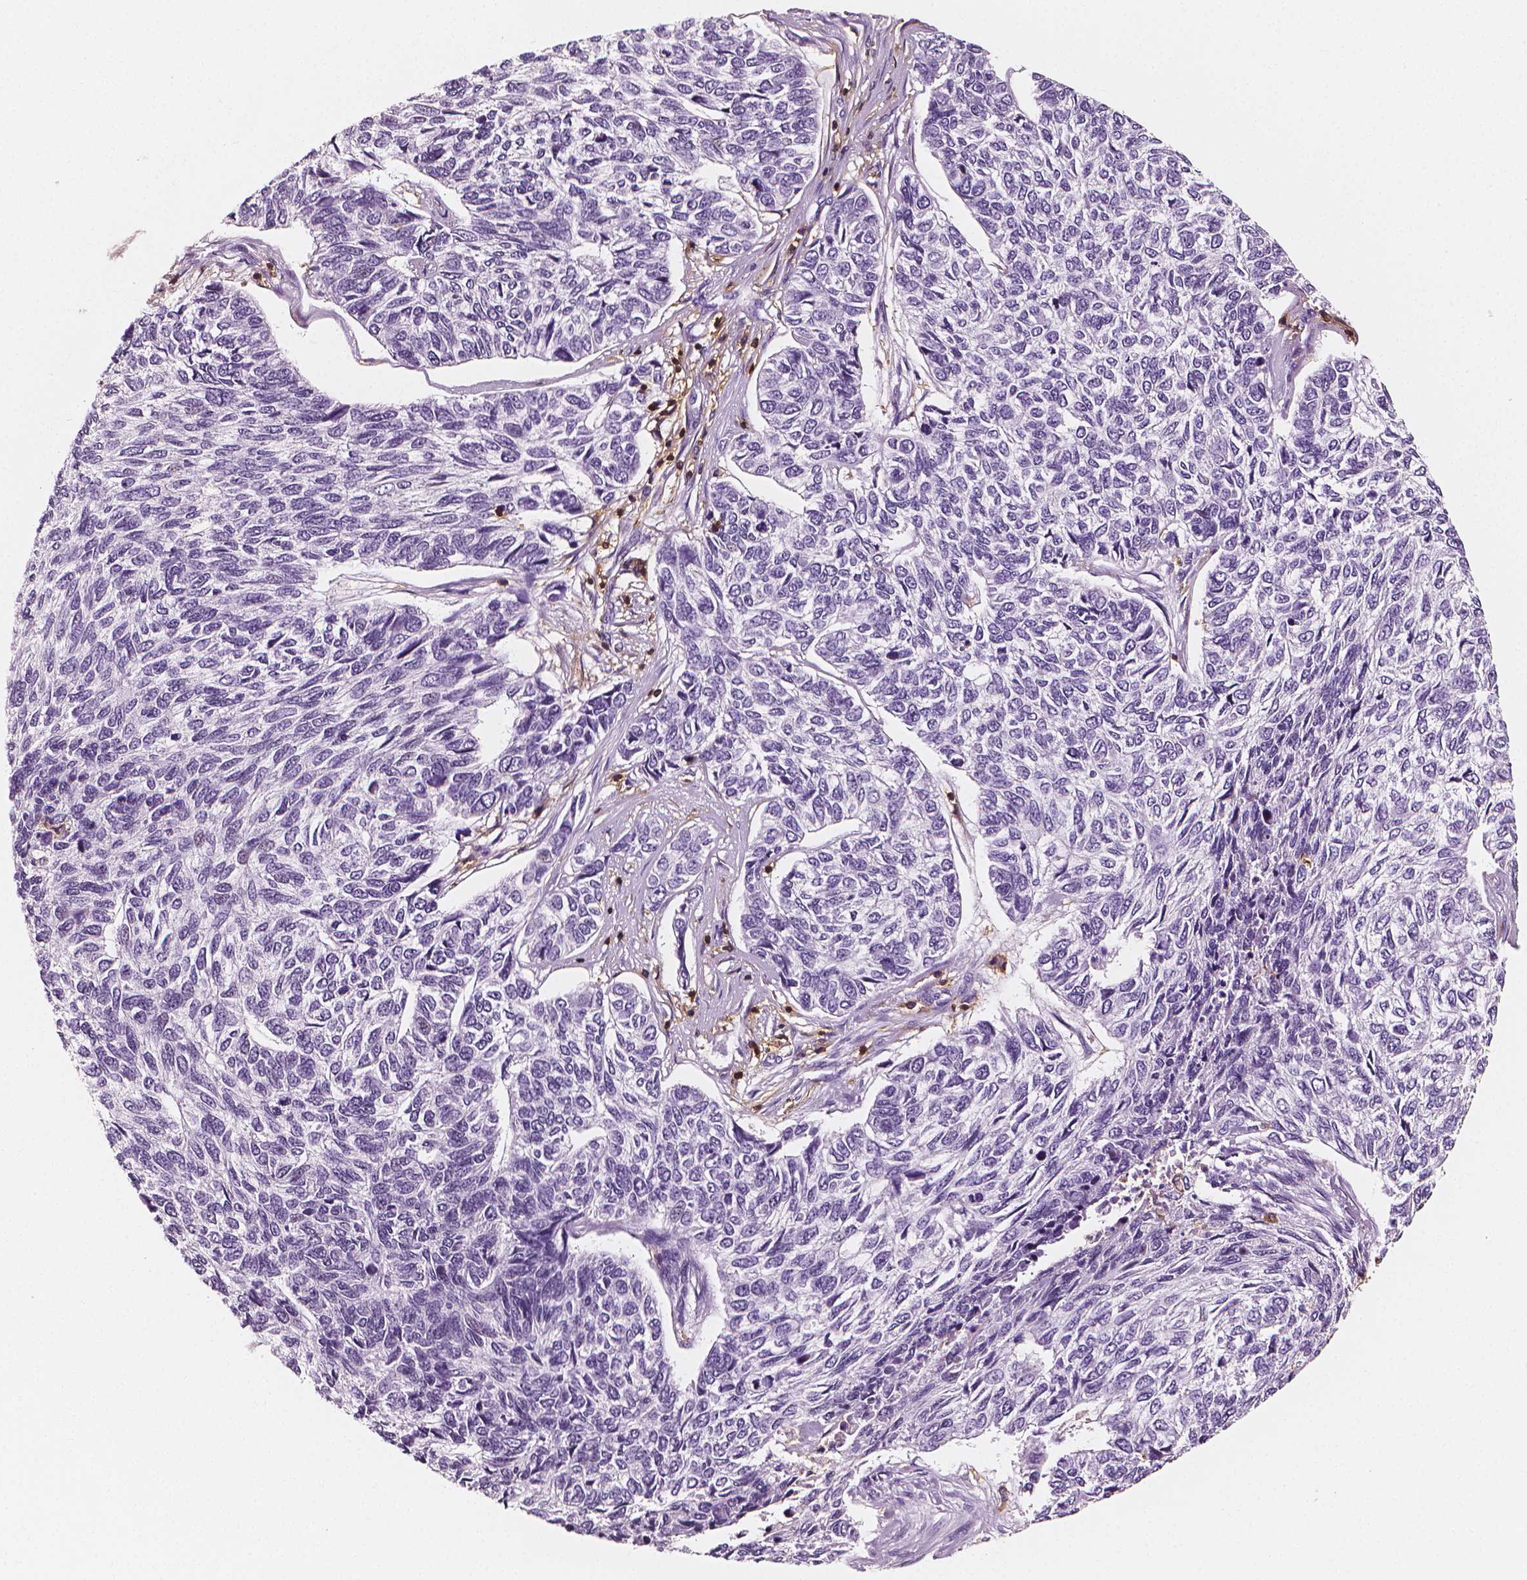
{"staining": {"intensity": "negative", "quantity": "none", "location": "none"}, "tissue": "skin cancer", "cell_type": "Tumor cells", "image_type": "cancer", "snomed": [{"axis": "morphology", "description": "Basal cell carcinoma"}, {"axis": "topography", "description": "Skin"}], "caption": "Immunohistochemistry (IHC) of basal cell carcinoma (skin) shows no staining in tumor cells.", "gene": "PTPRC", "patient": {"sex": "female", "age": 65}}